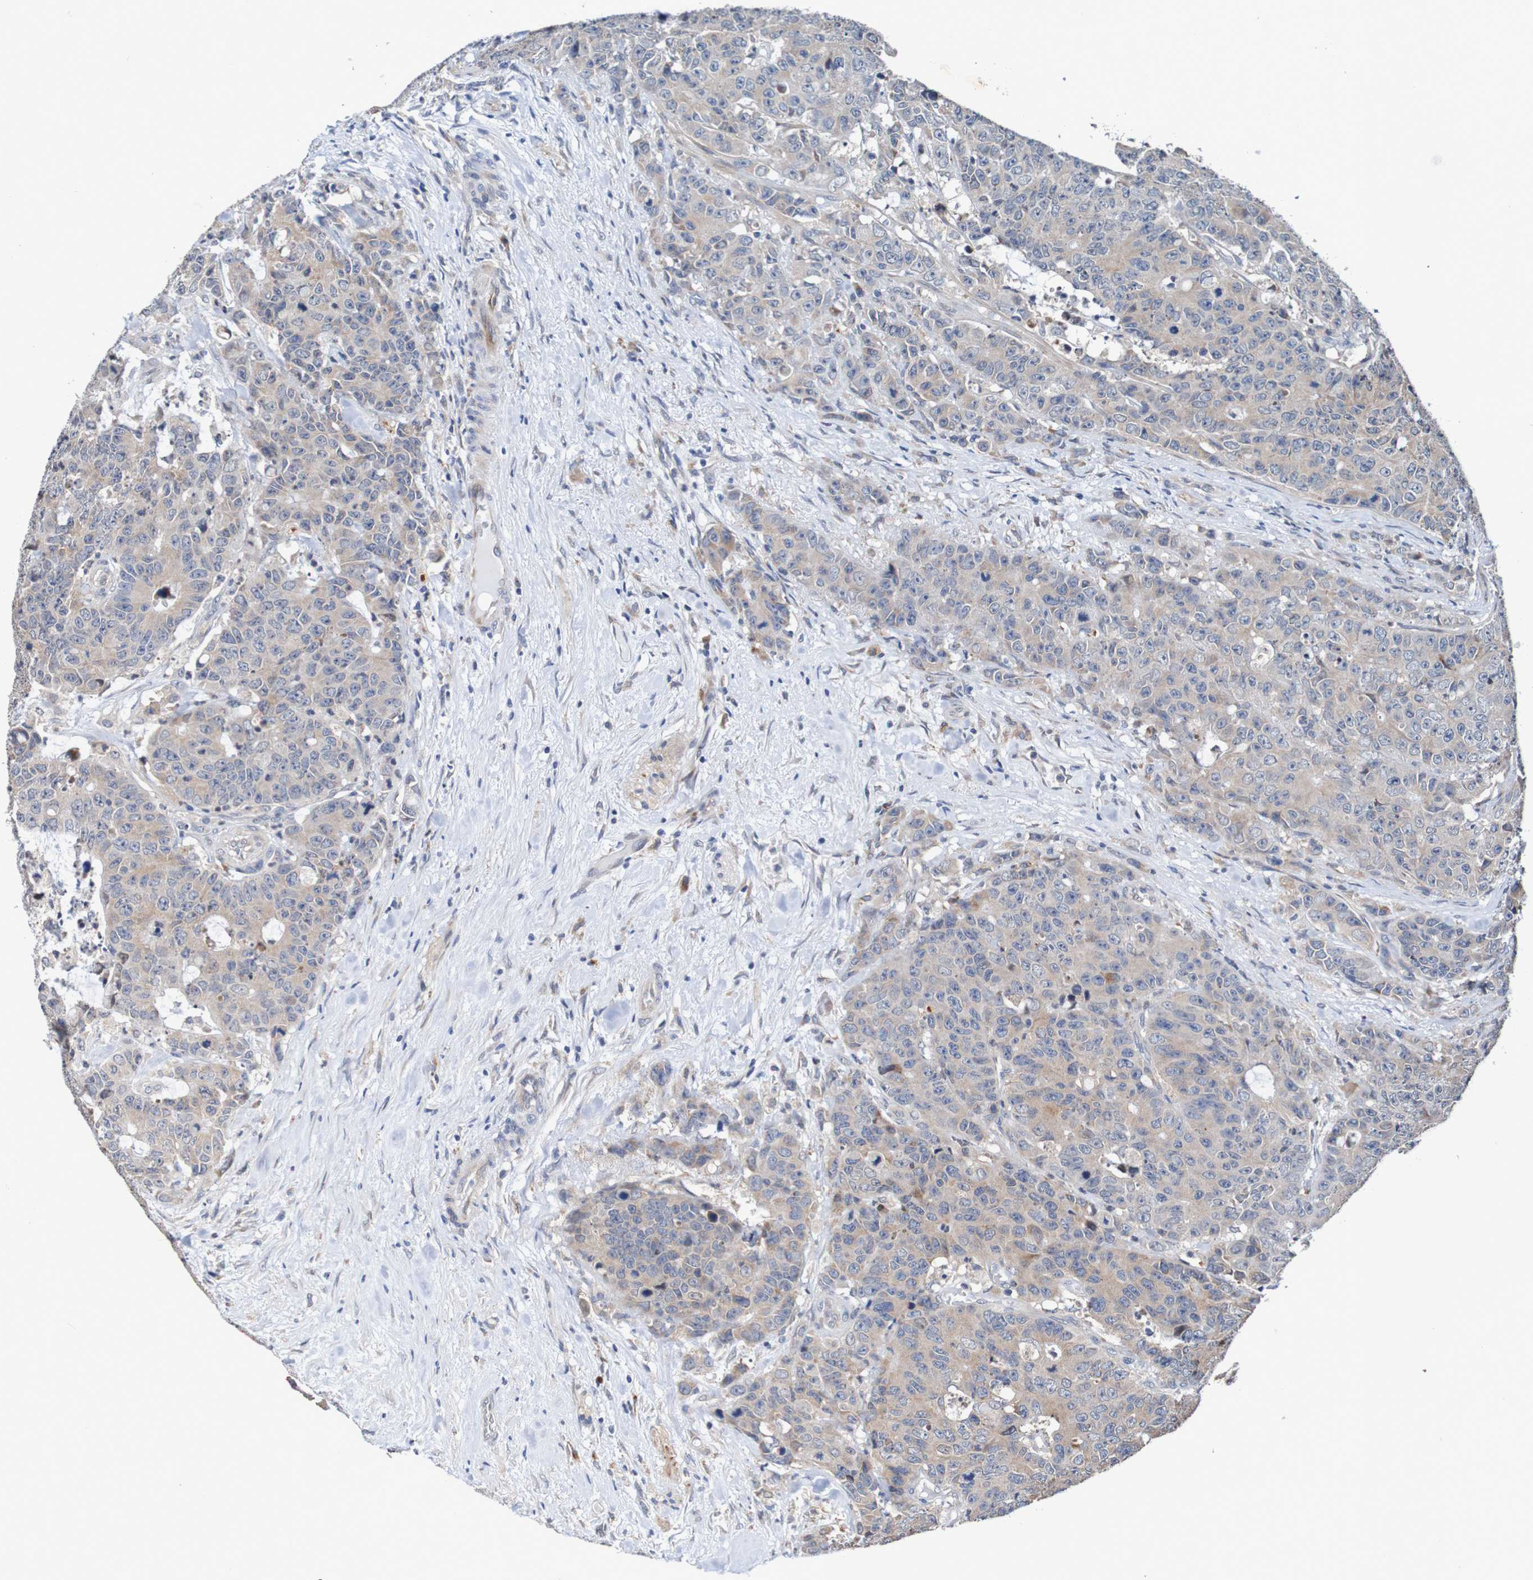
{"staining": {"intensity": "weak", "quantity": "25%-75%", "location": "cytoplasmic/membranous"}, "tissue": "colorectal cancer", "cell_type": "Tumor cells", "image_type": "cancer", "snomed": [{"axis": "morphology", "description": "Adenocarcinoma, NOS"}, {"axis": "topography", "description": "Colon"}], "caption": "DAB immunohistochemical staining of human adenocarcinoma (colorectal) displays weak cytoplasmic/membranous protein staining in about 25%-75% of tumor cells.", "gene": "FIBP", "patient": {"sex": "female", "age": 86}}